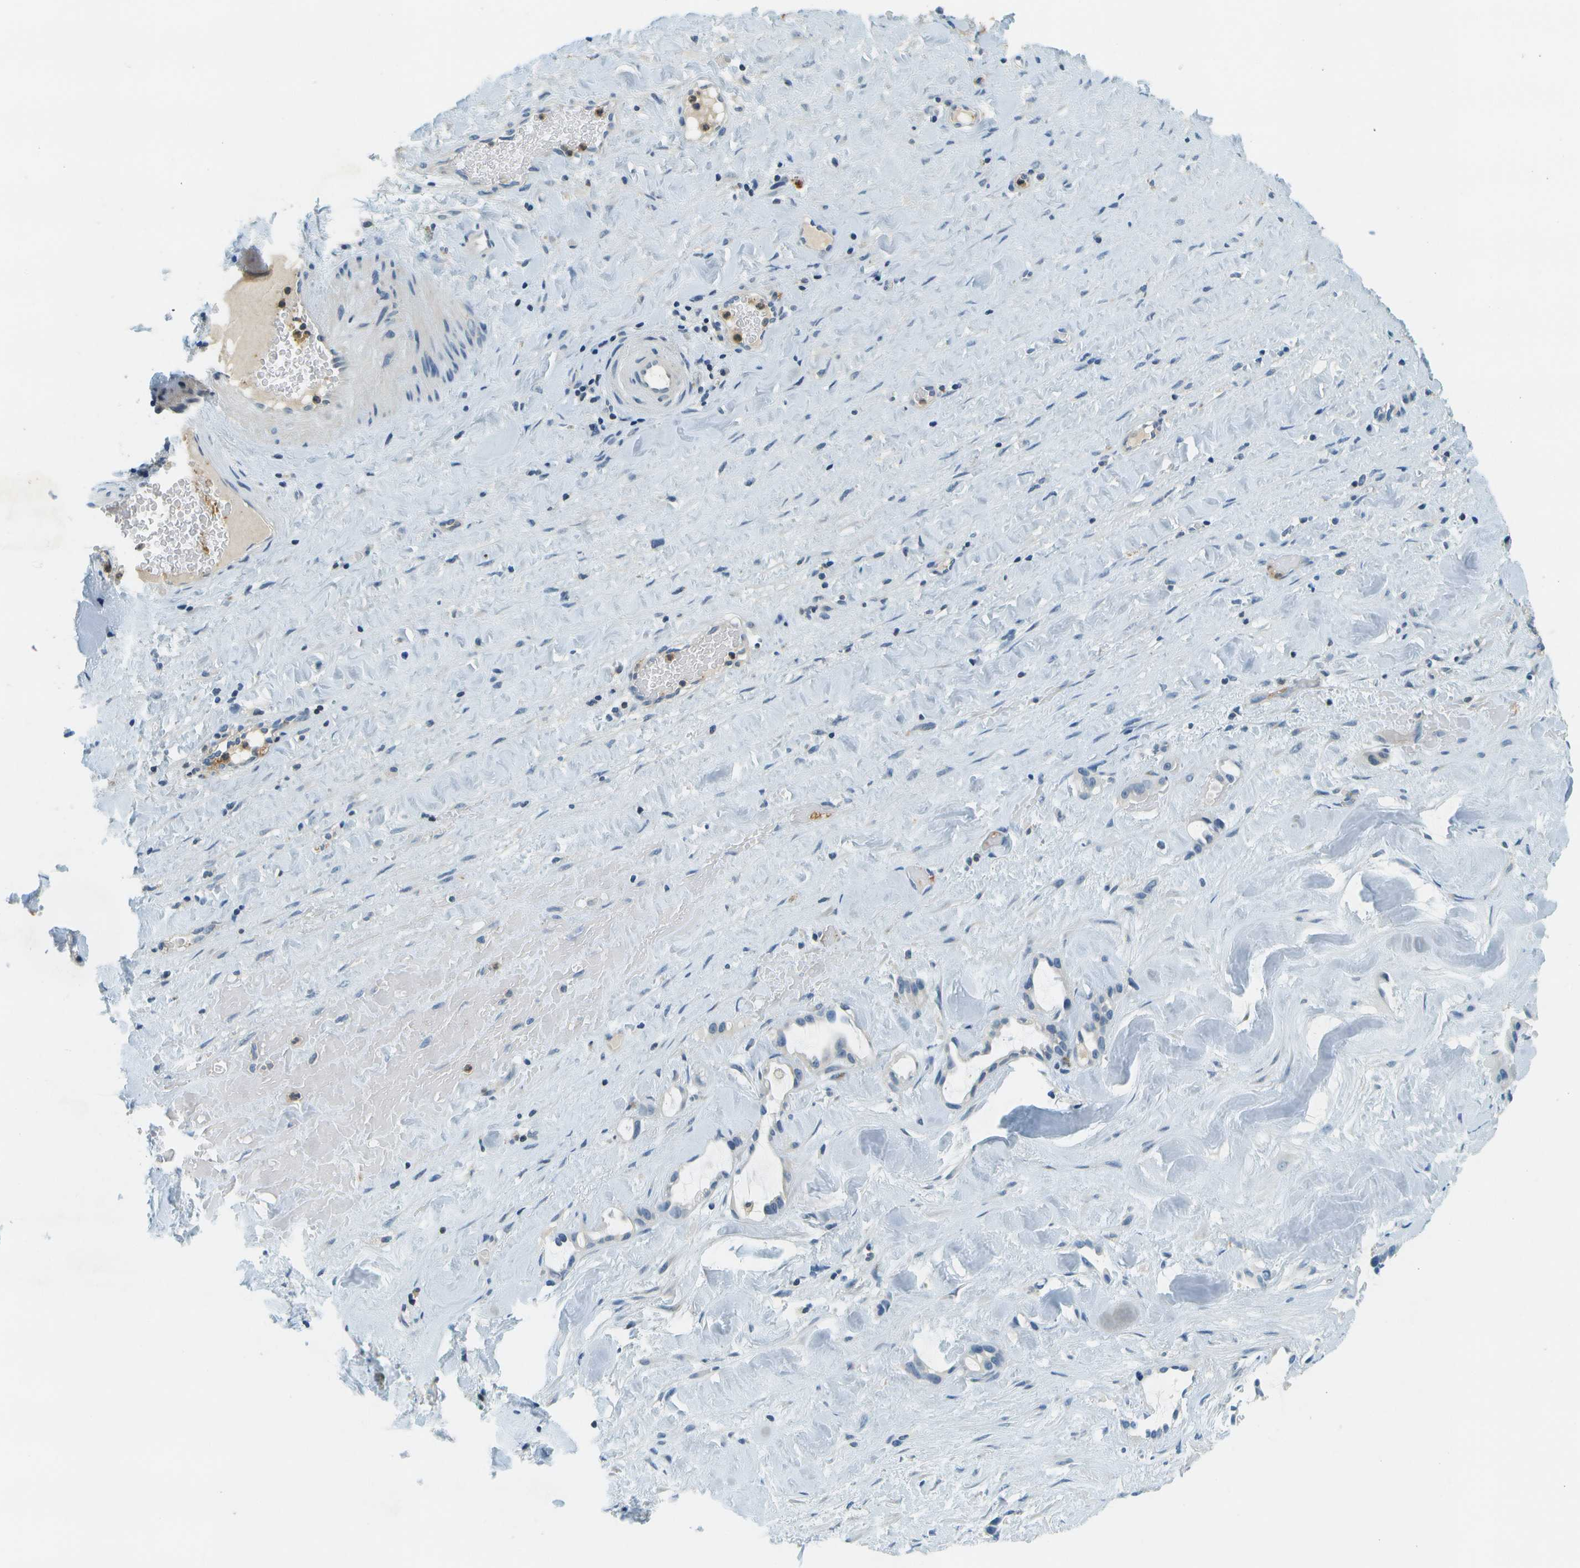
{"staining": {"intensity": "negative", "quantity": "none", "location": "none"}, "tissue": "liver cancer", "cell_type": "Tumor cells", "image_type": "cancer", "snomed": [{"axis": "morphology", "description": "Cholangiocarcinoma"}, {"axis": "topography", "description": "Liver"}], "caption": "DAB immunohistochemical staining of liver cancer displays no significant expression in tumor cells.", "gene": "RASGRP2", "patient": {"sex": "female", "age": 65}}